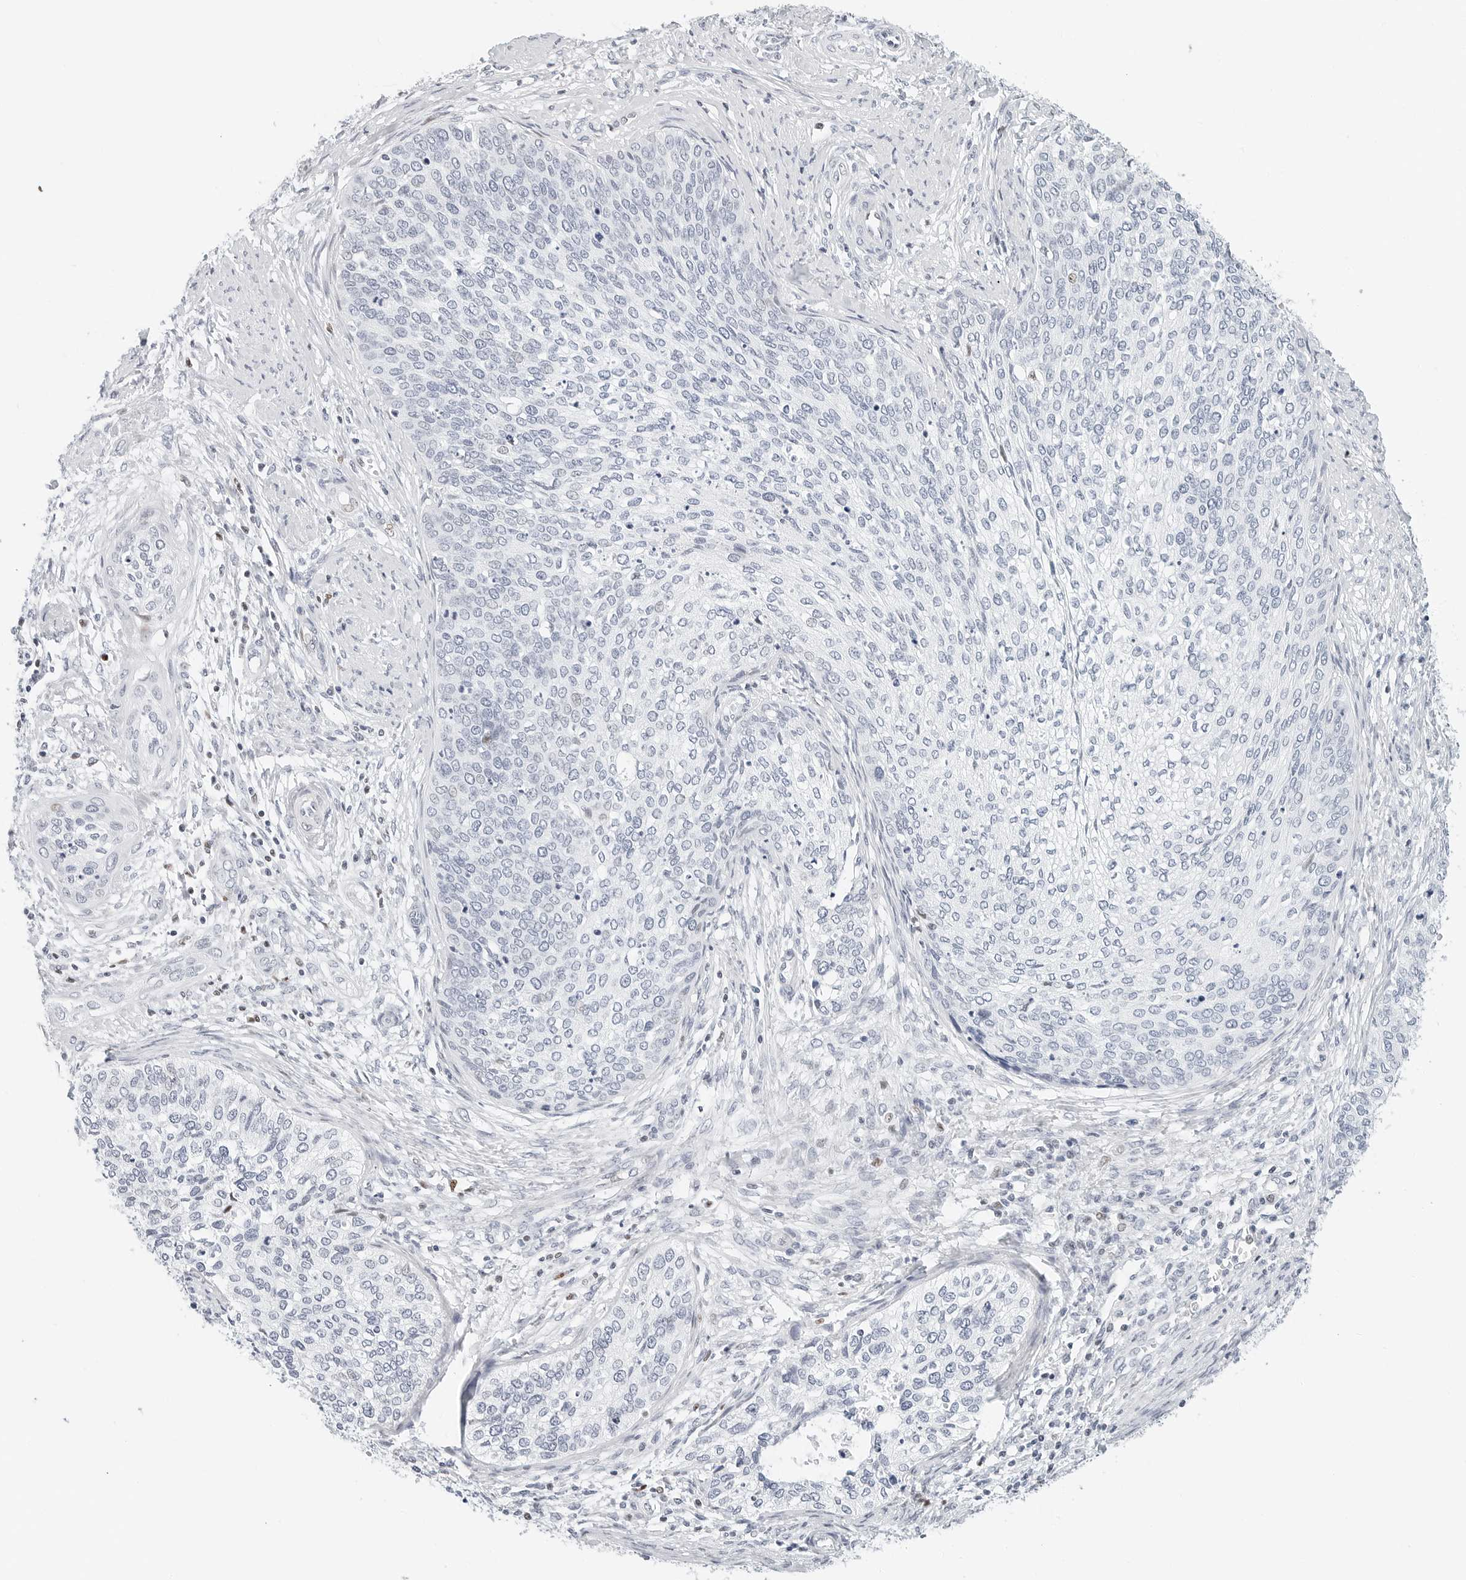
{"staining": {"intensity": "negative", "quantity": "none", "location": "none"}, "tissue": "cervical cancer", "cell_type": "Tumor cells", "image_type": "cancer", "snomed": [{"axis": "morphology", "description": "Squamous cell carcinoma, NOS"}, {"axis": "topography", "description": "Cervix"}], "caption": "This is an immunohistochemistry (IHC) image of cervical cancer. There is no staining in tumor cells.", "gene": "NTMT2", "patient": {"sex": "female", "age": 37}}